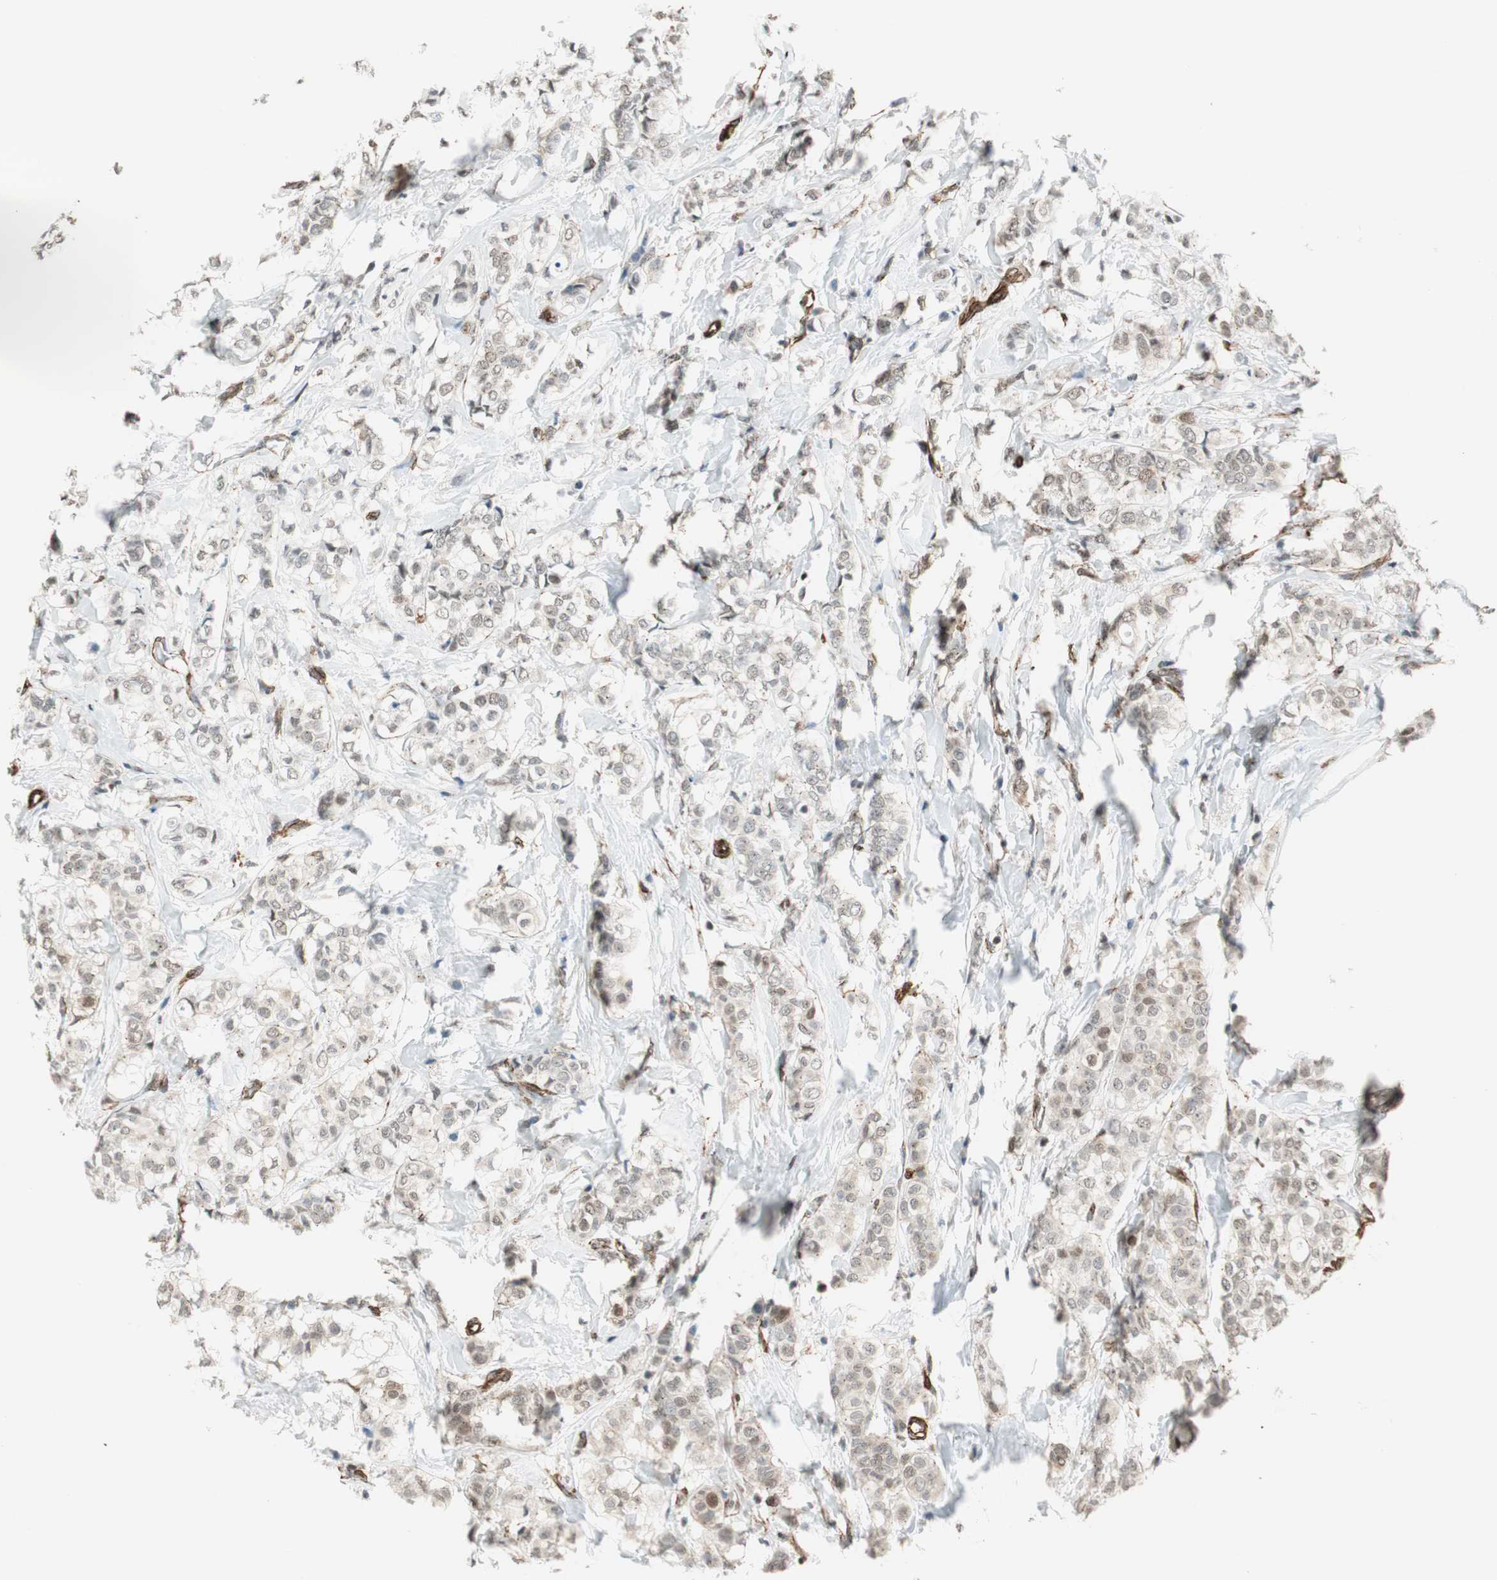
{"staining": {"intensity": "weak", "quantity": "<25%", "location": "nuclear"}, "tissue": "breast cancer", "cell_type": "Tumor cells", "image_type": "cancer", "snomed": [{"axis": "morphology", "description": "Lobular carcinoma"}, {"axis": "topography", "description": "Breast"}], "caption": "Tumor cells show no significant positivity in breast lobular carcinoma.", "gene": "CDK19", "patient": {"sex": "female", "age": 60}}